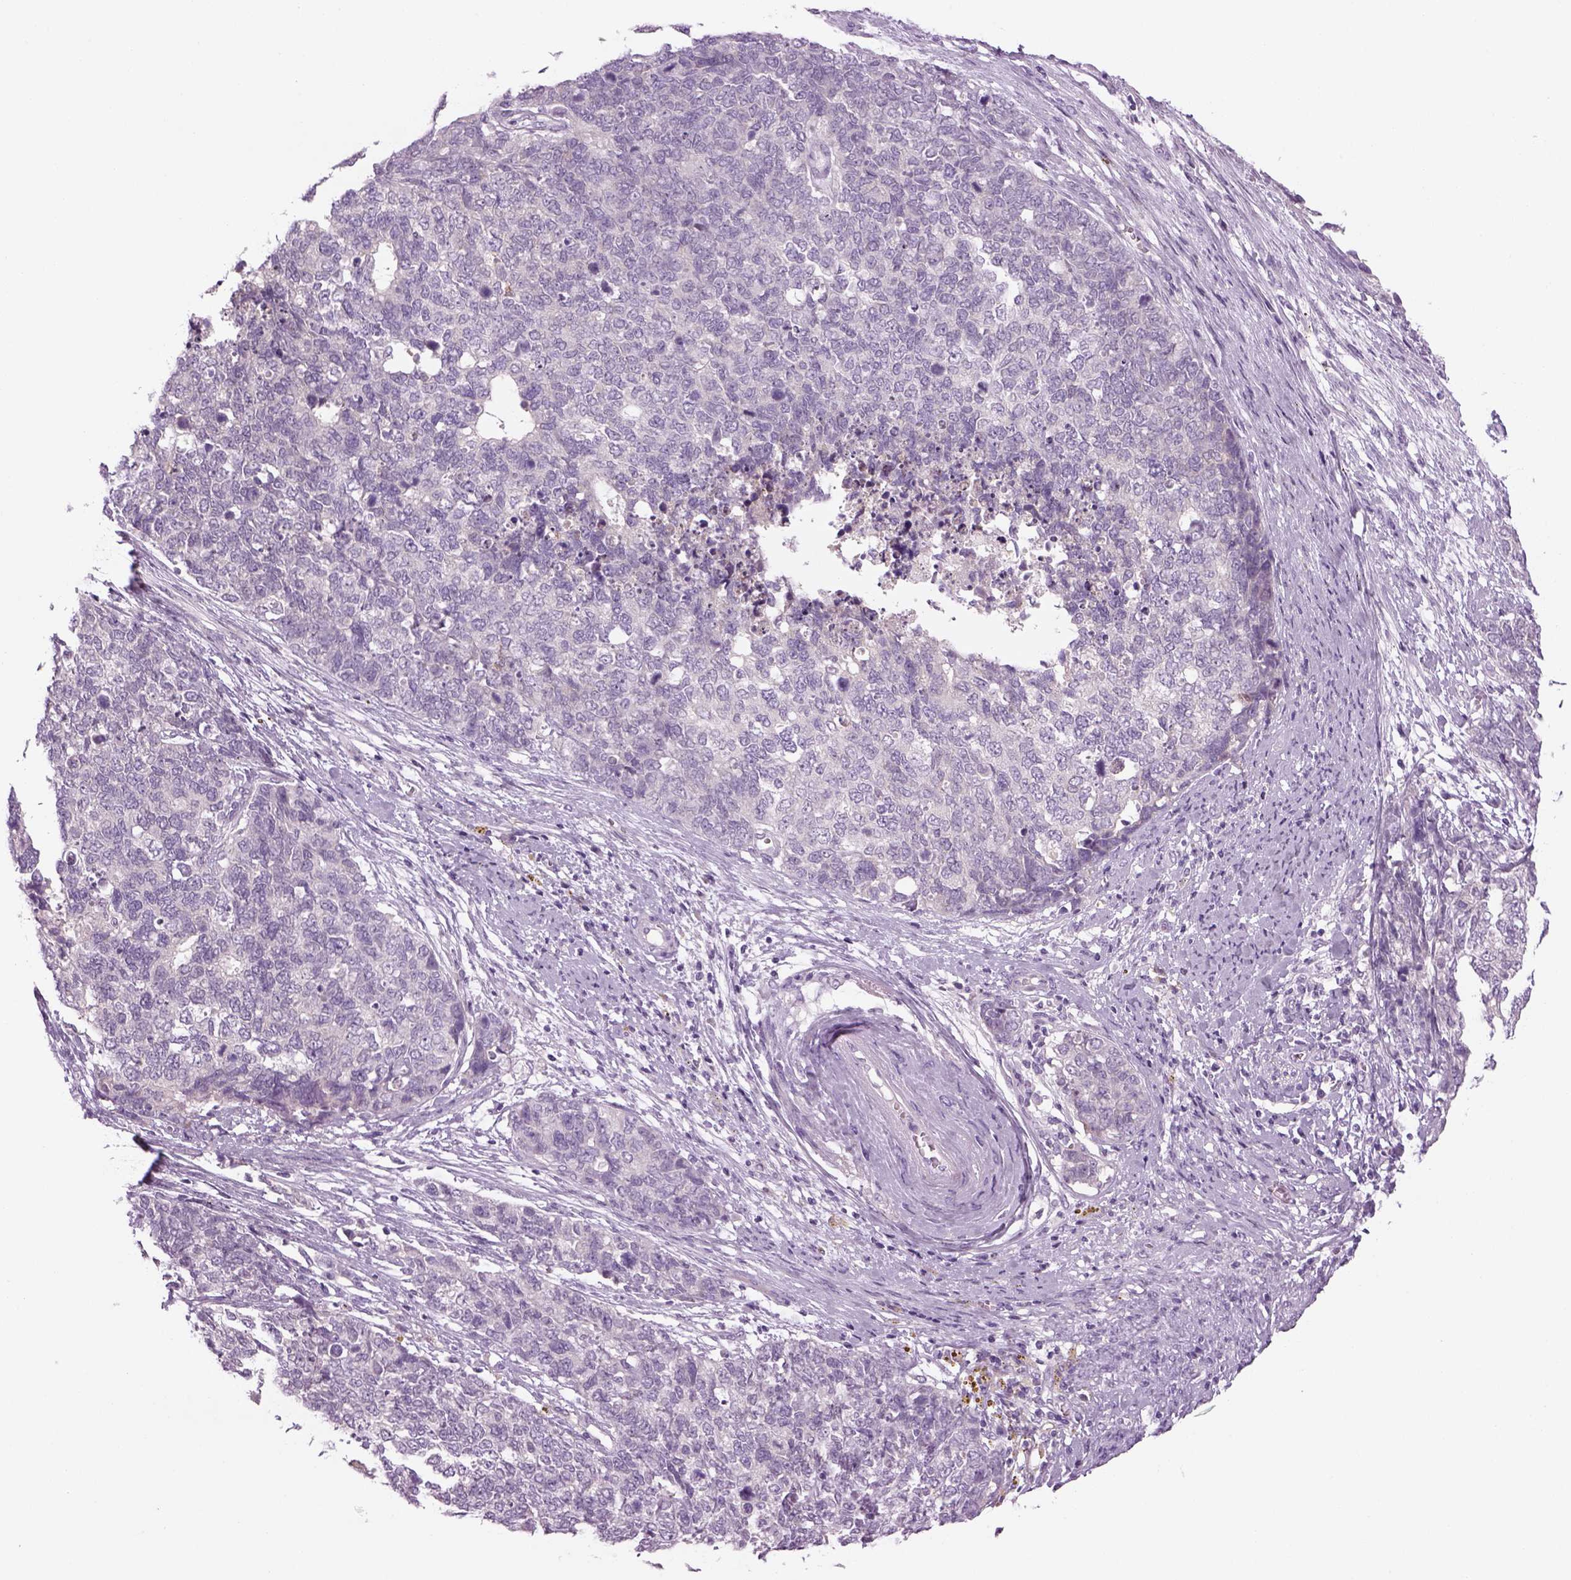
{"staining": {"intensity": "negative", "quantity": "none", "location": "none"}, "tissue": "cervical cancer", "cell_type": "Tumor cells", "image_type": "cancer", "snomed": [{"axis": "morphology", "description": "Squamous cell carcinoma, NOS"}, {"axis": "topography", "description": "Cervix"}], "caption": "Cervical cancer was stained to show a protein in brown. There is no significant expression in tumor cells.", "gene": "MDH1B", "patient": {"sex": "female", "age": 63}}